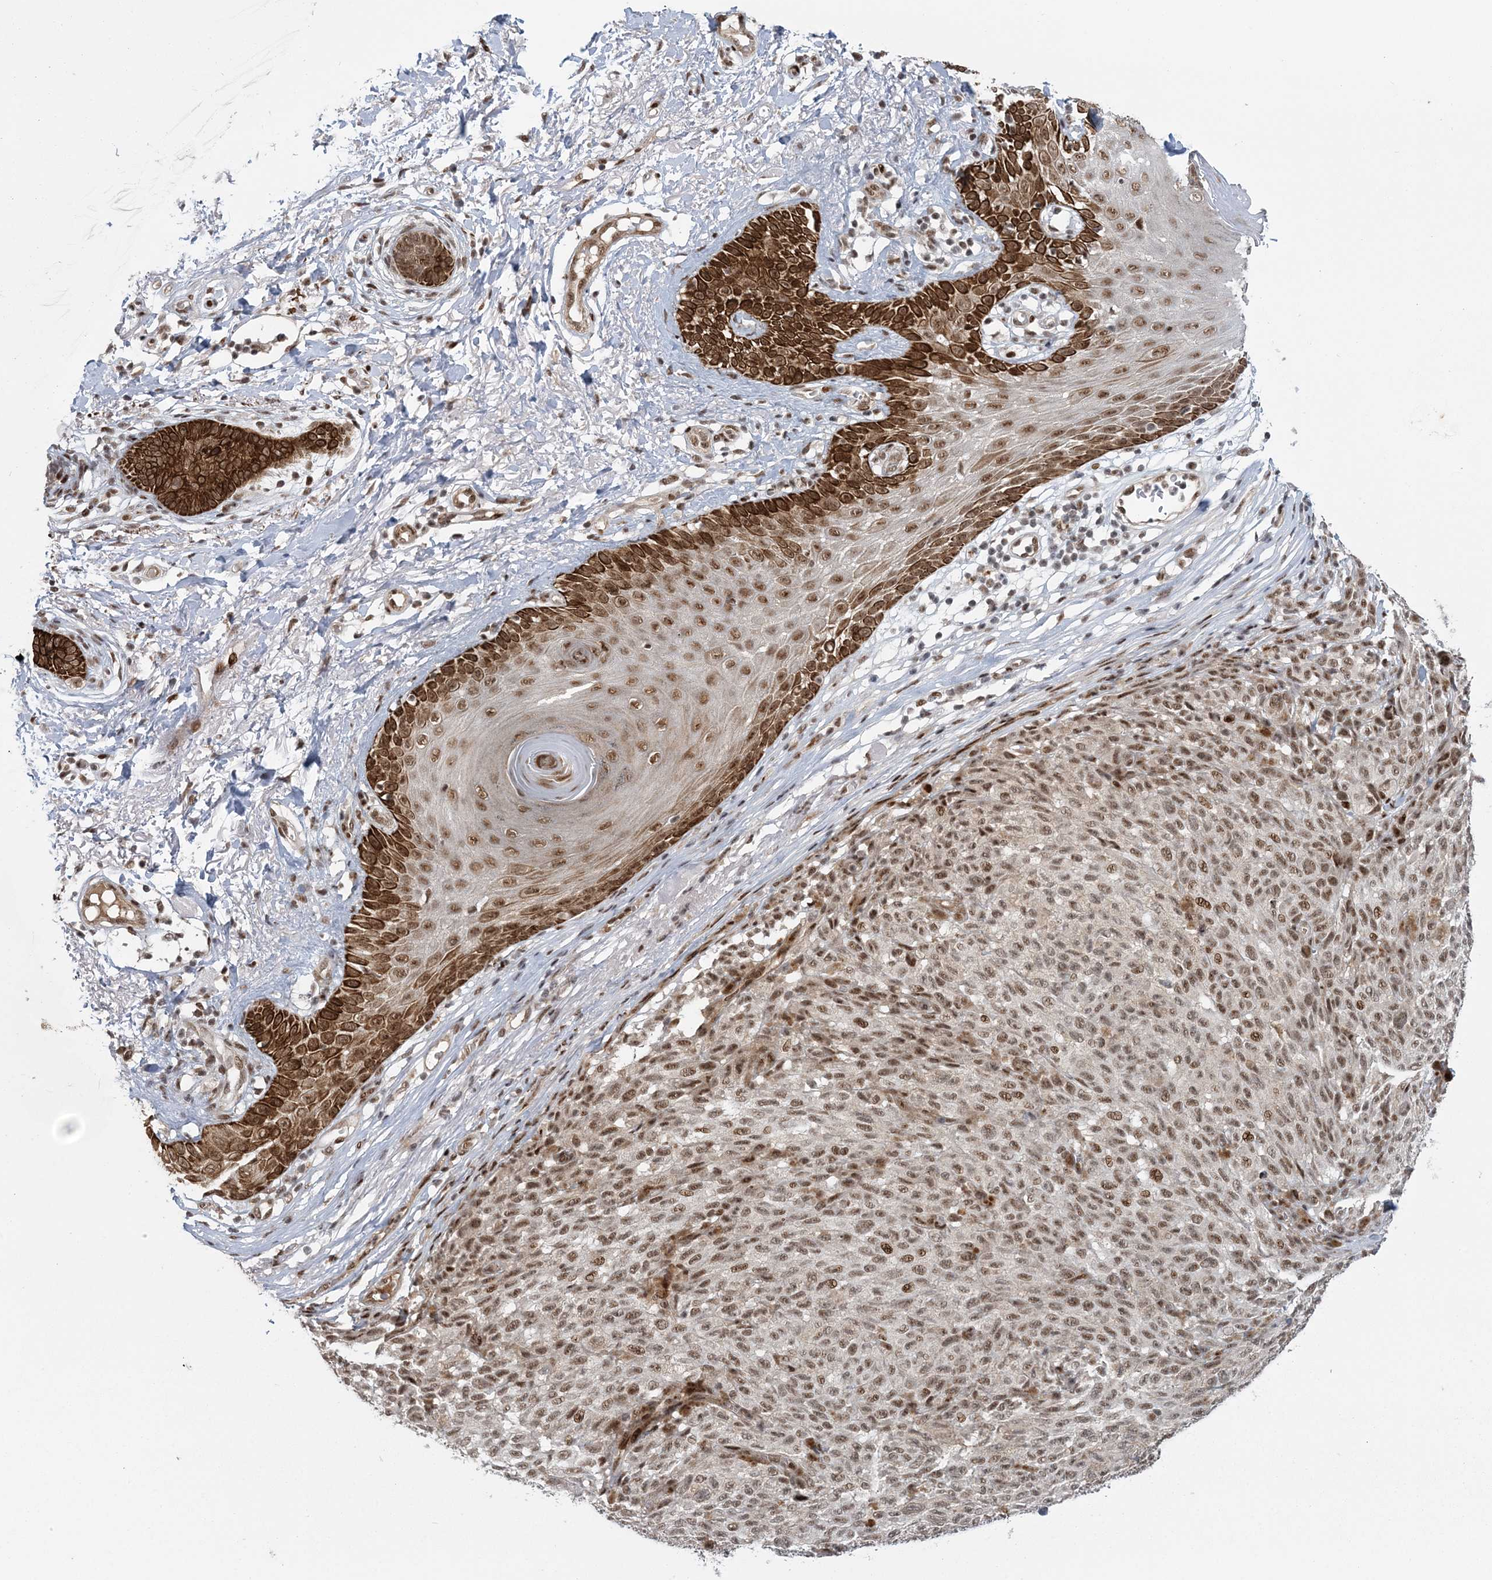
{"staining": {"intensity": "moderate", "quantity": ">75%", "location": "nuclear"}, "tissue": "melanoma", "cell_type": "Tumor cells", "image_type": "cancer", "snomed": [{"axis": "morphology", "description": "Malignant melanoma, NOS"}, {"axis": "topography", "description": "Skin"}], "caption": "Immunohistochemical staining of human malignant melanoma displays medium levels of moderate nuclear protein positivity in approximately >75% of tumor cells.", "gene": "CWC22", "patient": {"sex": "female", "age": 82}}